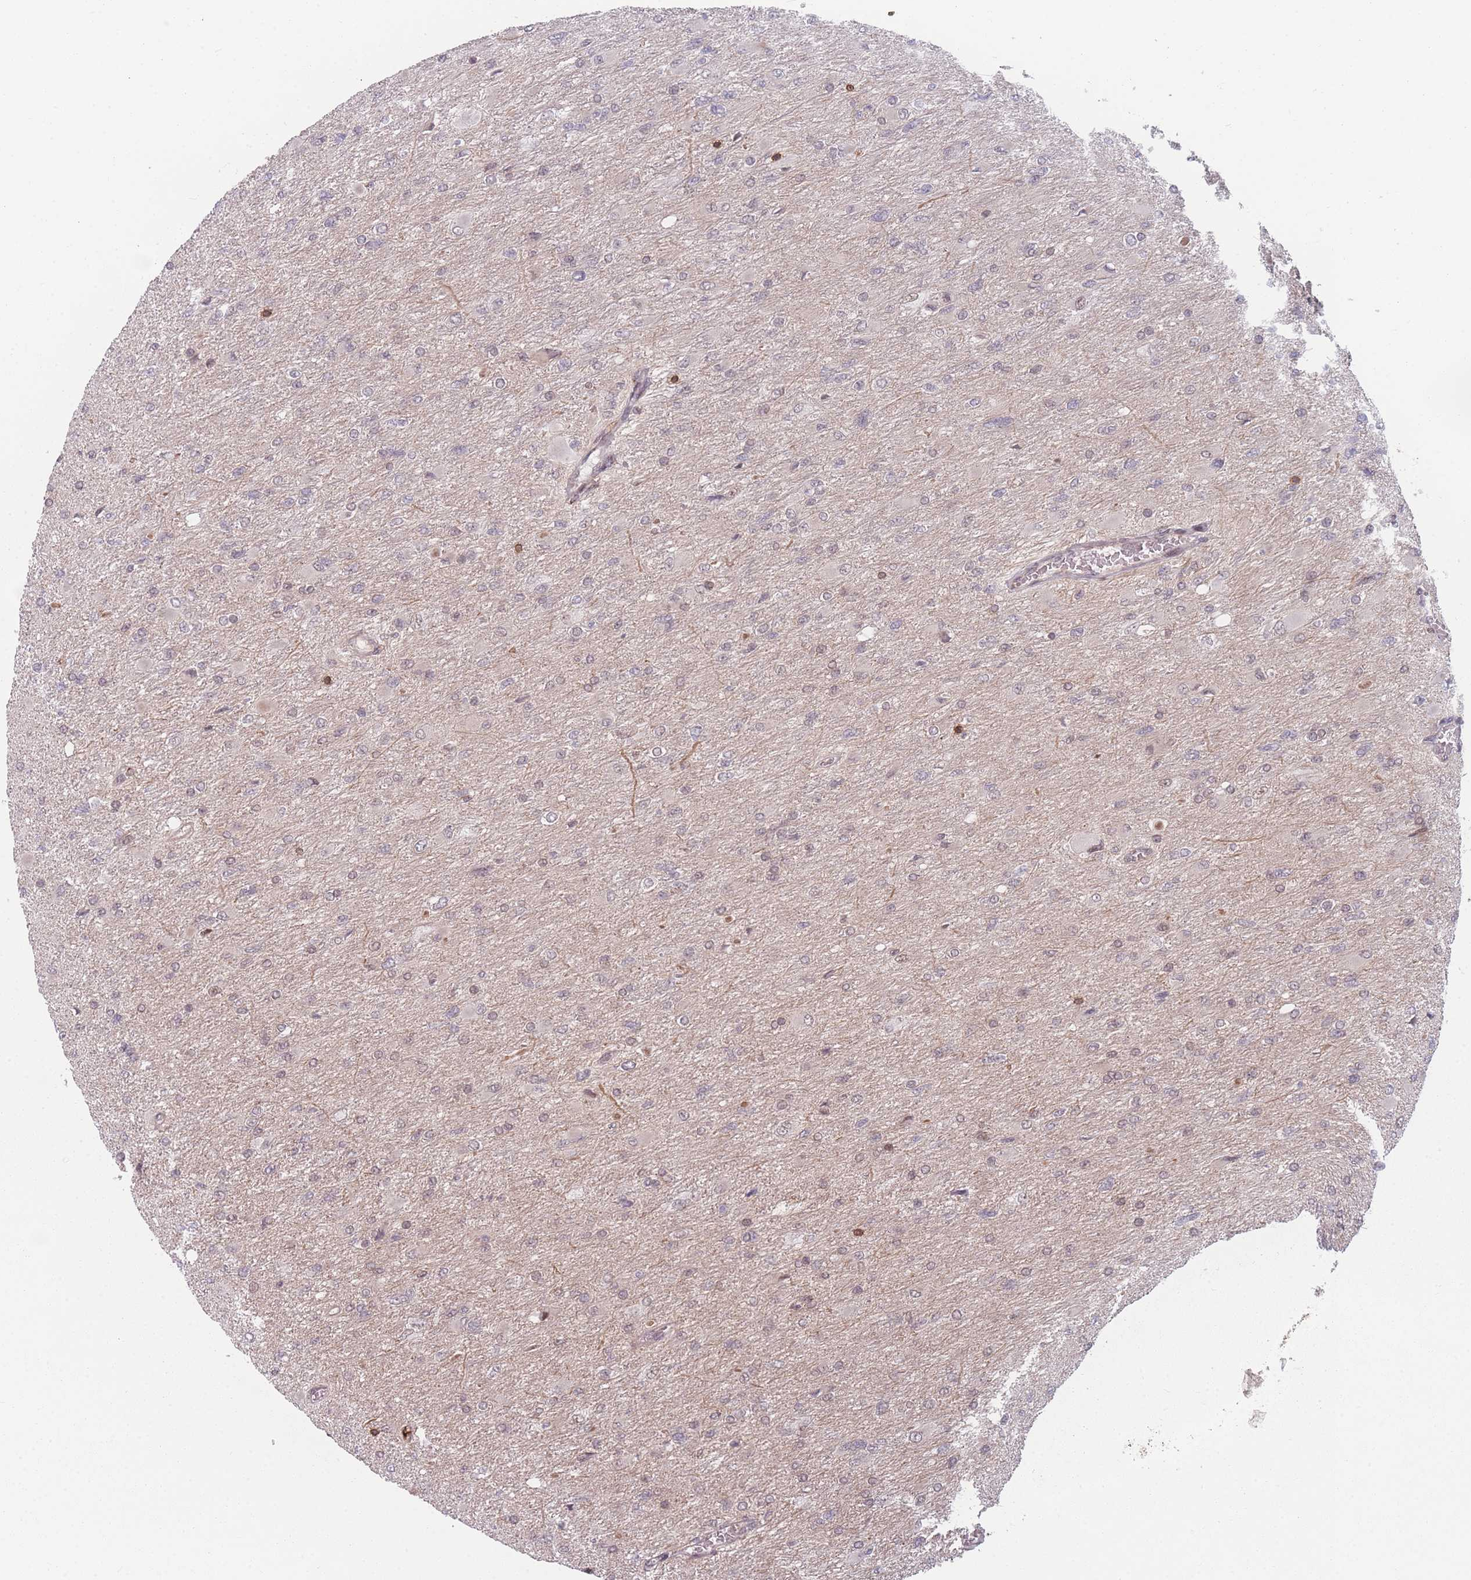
{"staining": {"intensity": "weak", "quantity": "<25%", "location": "nuclear"}, "tissue": "glioma", "cell_type": "Tumor cells", "image_type": "cancer", "snomed": [{"axis": "morphology", "description": "Glioma, malignant, High grade"}, {"axis": "topography", "description": "Cerebral cortex"}], "caption": "Tumor cells show no significant staining in high-grade glioma (malignant).", "gene": "WDR55", "patient": {"sex": "female", "age": 36}}